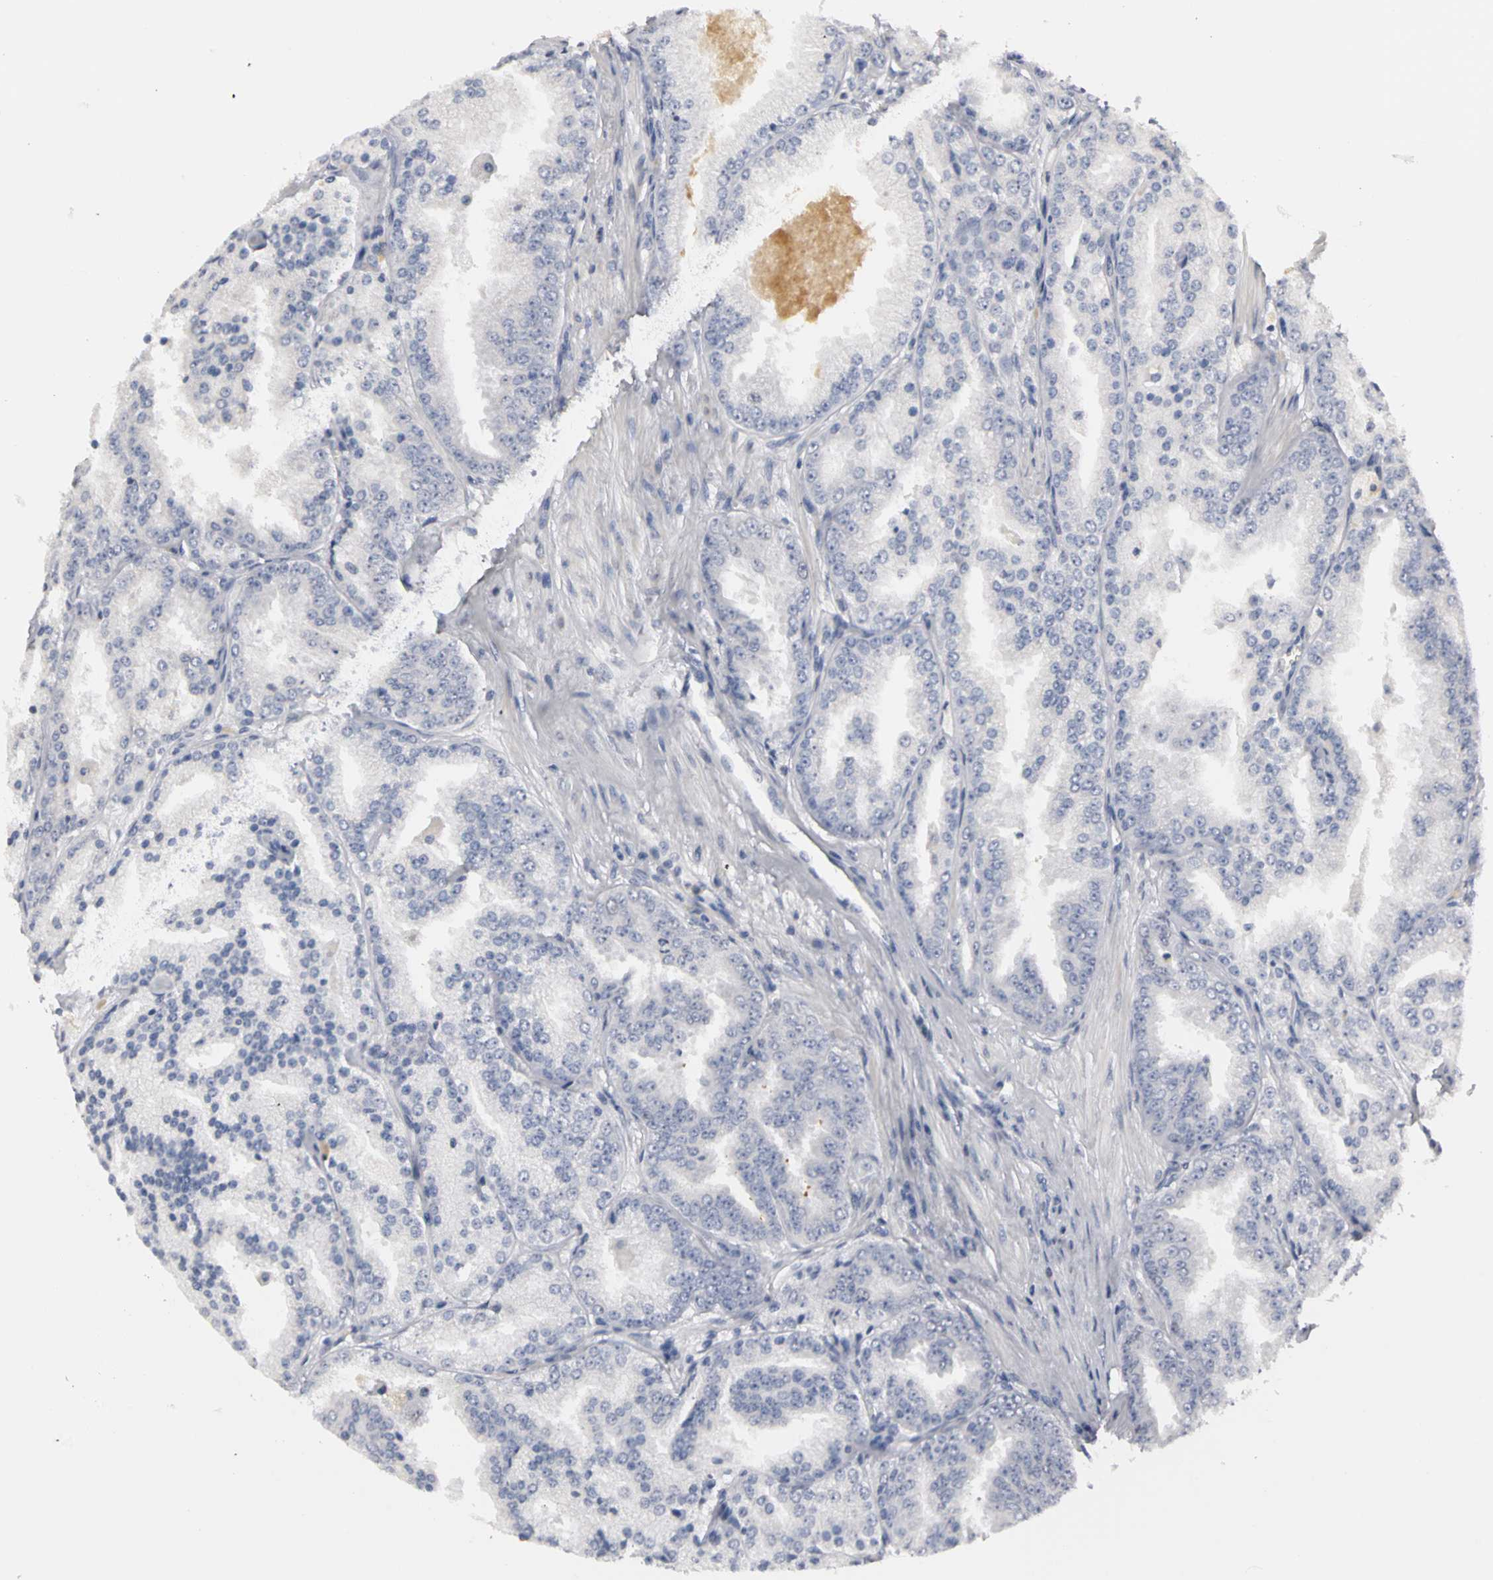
{"staining": {"intensity": "negative", "quantity": "none", "location": "none"}, "tissue": "prostate cancer", "cell_type": "Tumor cells", "image_type": "cancer", "snomed": [{"axis": "morphology", "description": "Adenocarcinoma, High grade"}, {"axis": "topography", "description": "Prostate"}], "caption": "Immunohistochemistry (IHC) image of prostate cancer stained for a protein (brown), which demonstrates no positivity in tumor cells.", "gene": "MCM6", "patient": {"sex": "male", "age": 61}}